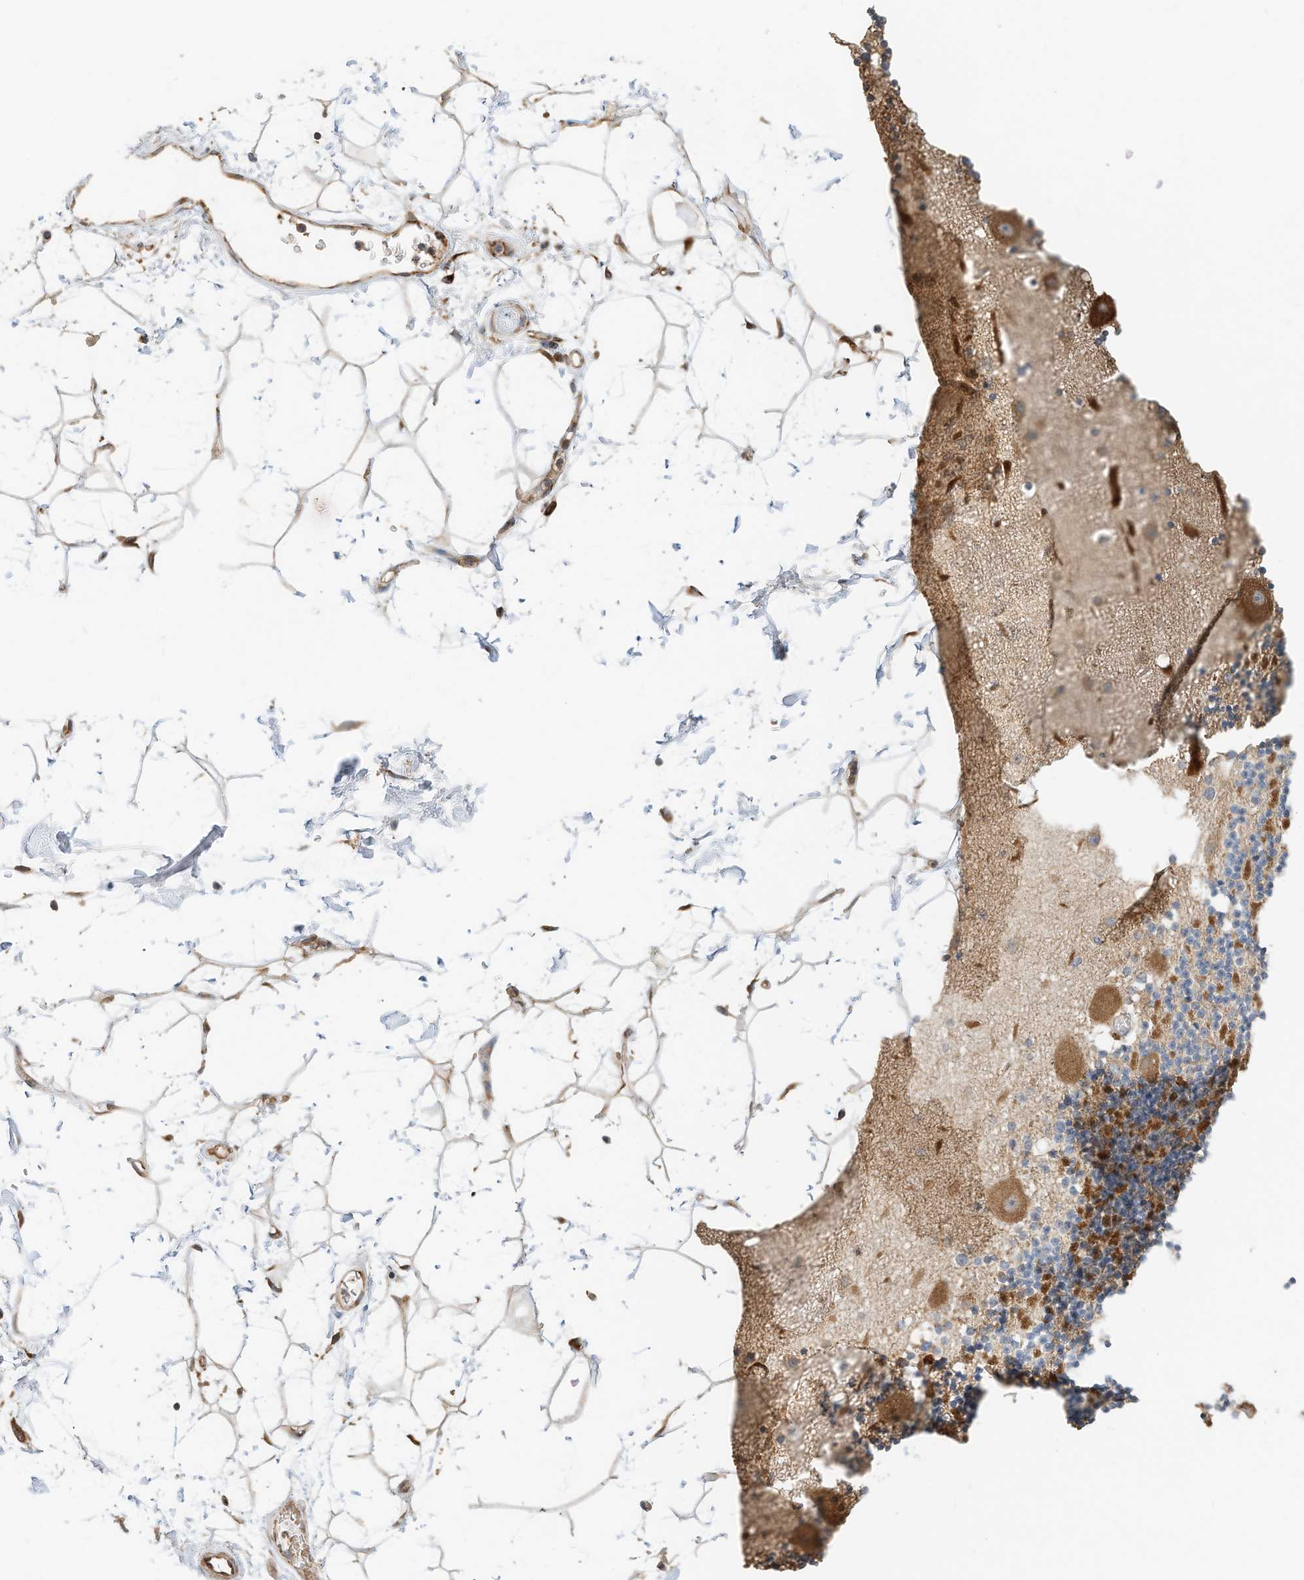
{"staining": {"intensity": "moderate", "quantity": ">75%", "location": "cytoplasmic/membranous"}, "tissue": "adipose tissue", "cell_type": "Adipocytes", "image_type": "normal", "snomed": [{"axis": "morphology", "description": "Normal tissue, NOS"}, {"axis": "topography", "description": "Soft tissue"}], "caption": "IHC histopathology image of benign adipose tissue: adipose tissue stained using immunohistochemistry (IHC) demonstrates medium levels of moderate protein expression localized specifically in the cytoplasmic/membranous of adipocytes, appearing as a cytoplasmic/membranous brown color.", "gene": "CPAMD8", "patient": {"sex": "male", "age": 72}}